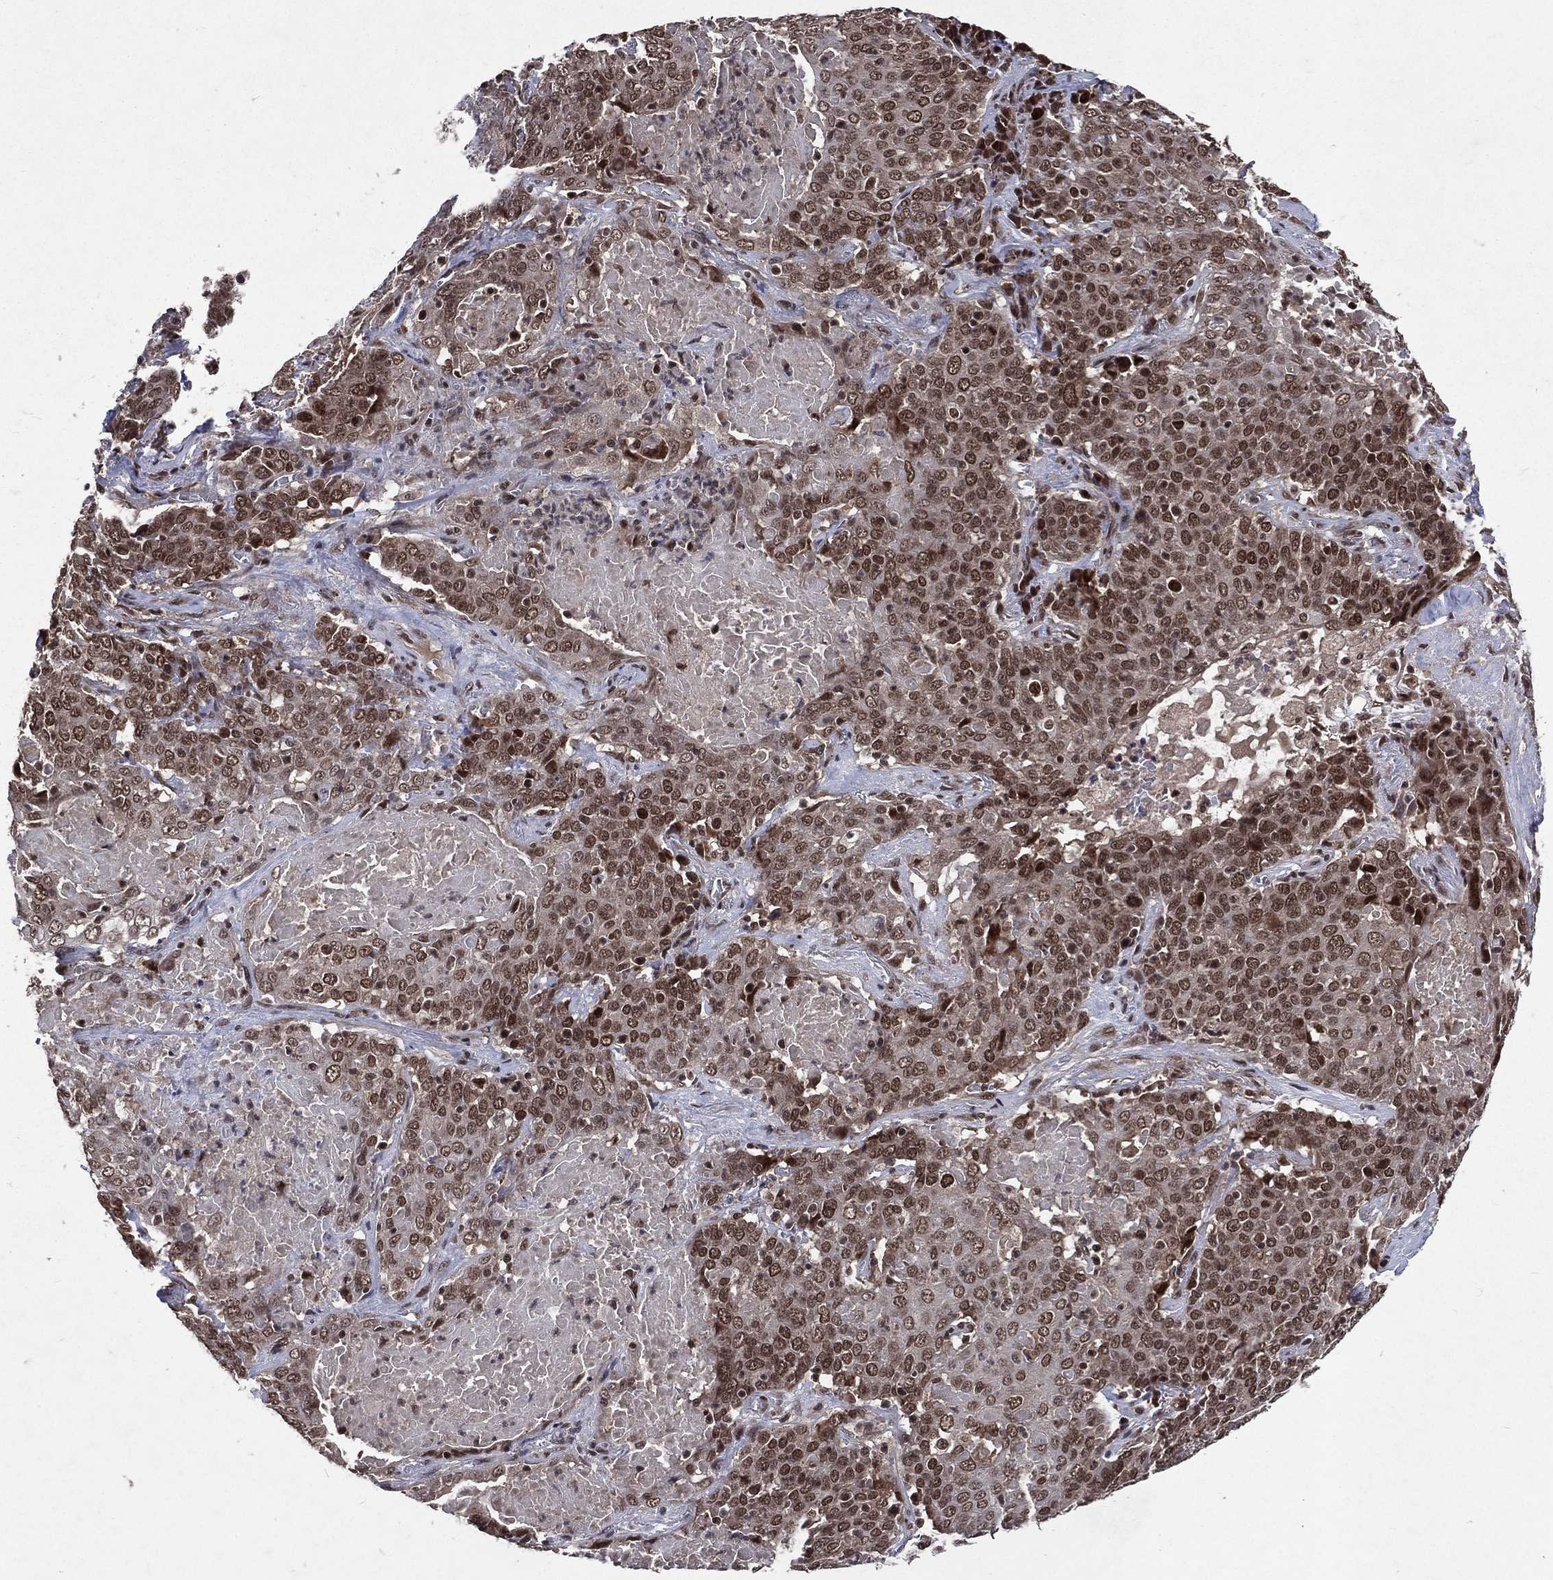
{"staining": {"intensity": "strong", "quantity": "25%-75%", "location": "nuclear"}, "tissue": "lung cancer", "cell_type": "Tumor cells", "image_type": "cancer", "snomed": [{"axis": "morphology", "description": "Squamous cell carcinoma, NOS"}, {"axis": "topography", "description": "Lung"}], "caption": "An immunohistochemistry micrograph of tumor tissue is shown. Protein staining in brown labels strong nuclear positivity in lung squamous cell carcinoma within tumor cells.", "gene": "DMAP1", "patient": {"sex": "male", "age": 82}}